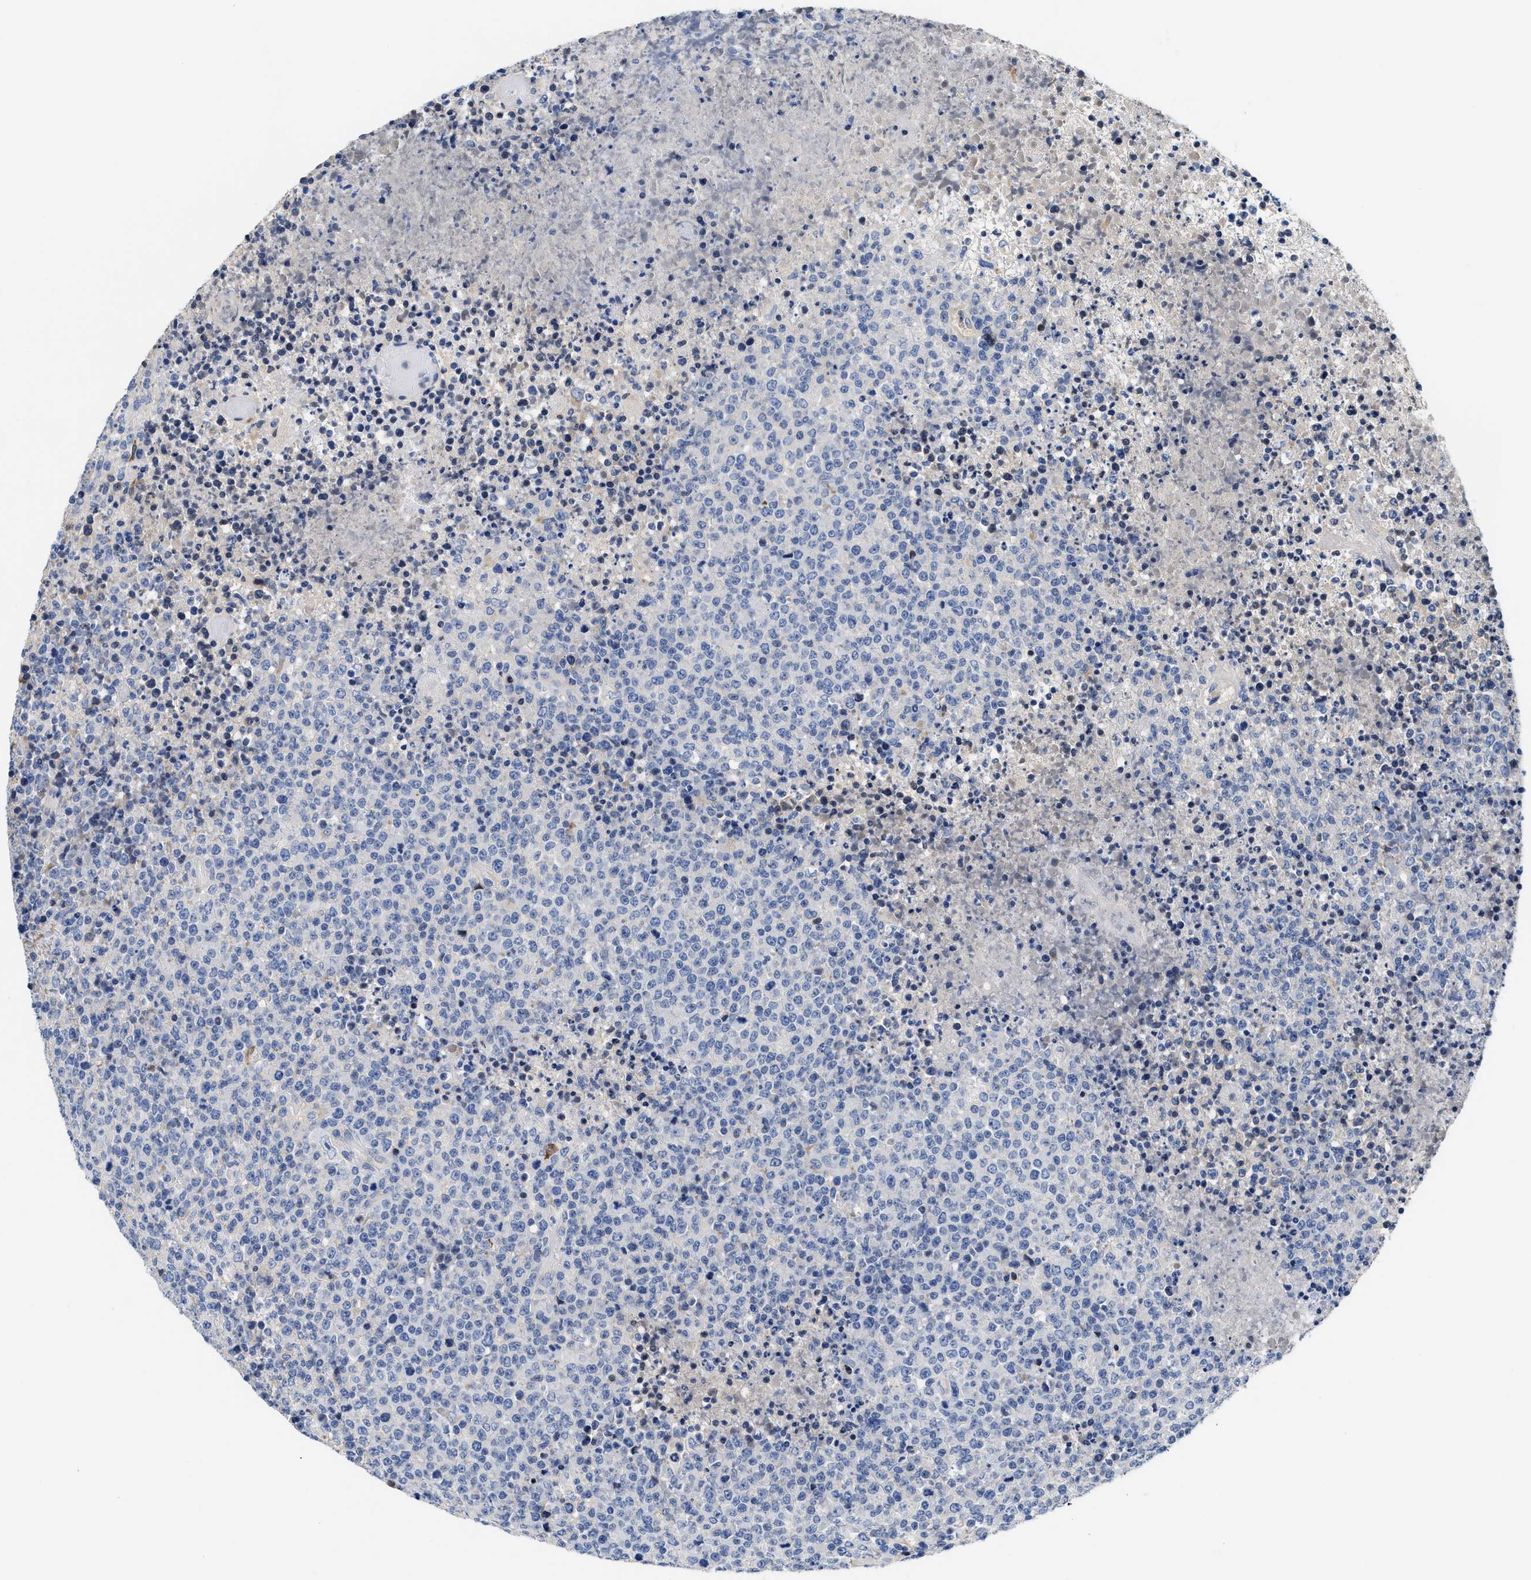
{"staining": {"intensity": "negative", "quantity": "none", "location": "none"}, "tissue": "lymphoma", "cell_type": "Tumor cells", "image_type": "cancer", "snomed": [{"axis": "morphology", "description": "Malignant lymphoma, non-Hodgkin's type, High grade"}, {"axis": "topography", "description": "Lymph node"}], "caption": "DAB immunohistochemical staining of high-grade malignant lymphoma, non-Hodgkin's type exhibits no significant expression in tumor cells. (Brightfield microscopy of DAB immunohistochemistry (IHC) at high magnification).", "gene": "ACTL7B", "patient": {"sex": "male", "age": 13}}